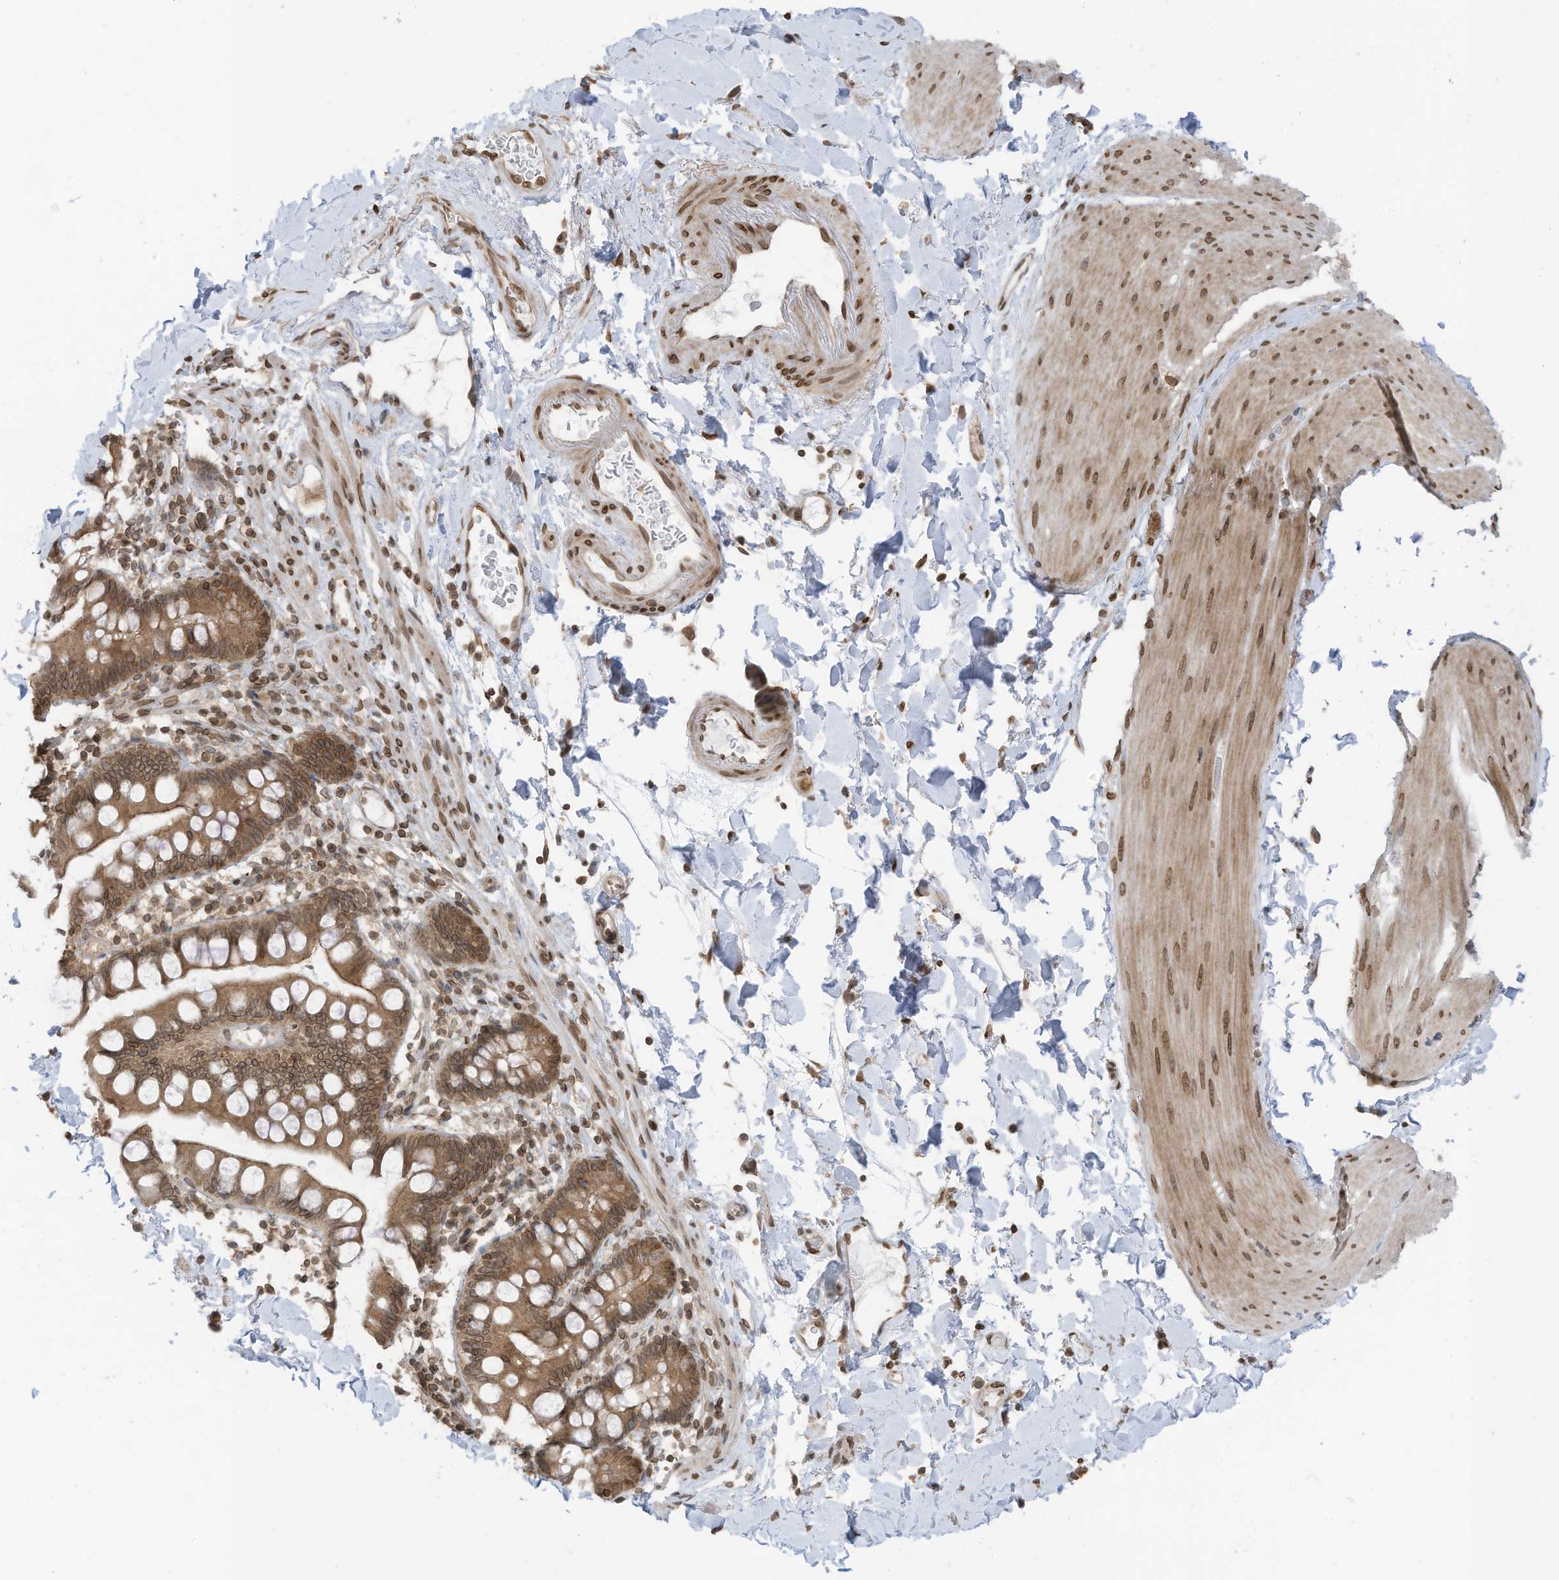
{"staining": {"intensity": "moderate", "quantity": ">75%", "location": "cytoplasmic/membranous,nuclear"}, "tissue": "smooth muscle", "cell_type": "Smooth muscle cells", "image_type": "normal", "snomed": [{"axis": "morphology", "description": "Normal tissue, NOS"}, {"axis": "topography", "description": "Smooth muscle"}, {"axis": "topography", "description": "Small intestine"}], "caption": "High-power microscopy captured an immunohistochemistry histopathology image of unremarkable smooth muscle, revealing moderate cytoplasmic/membranous,nuclear expression in about >75% of smooth muscle cells. Immunohistochemistry (ihc) stains the protein in brown and the nuclei are stained blue.", "gene": "RABL3", "patient": {"sex": "female", "age": 84}}